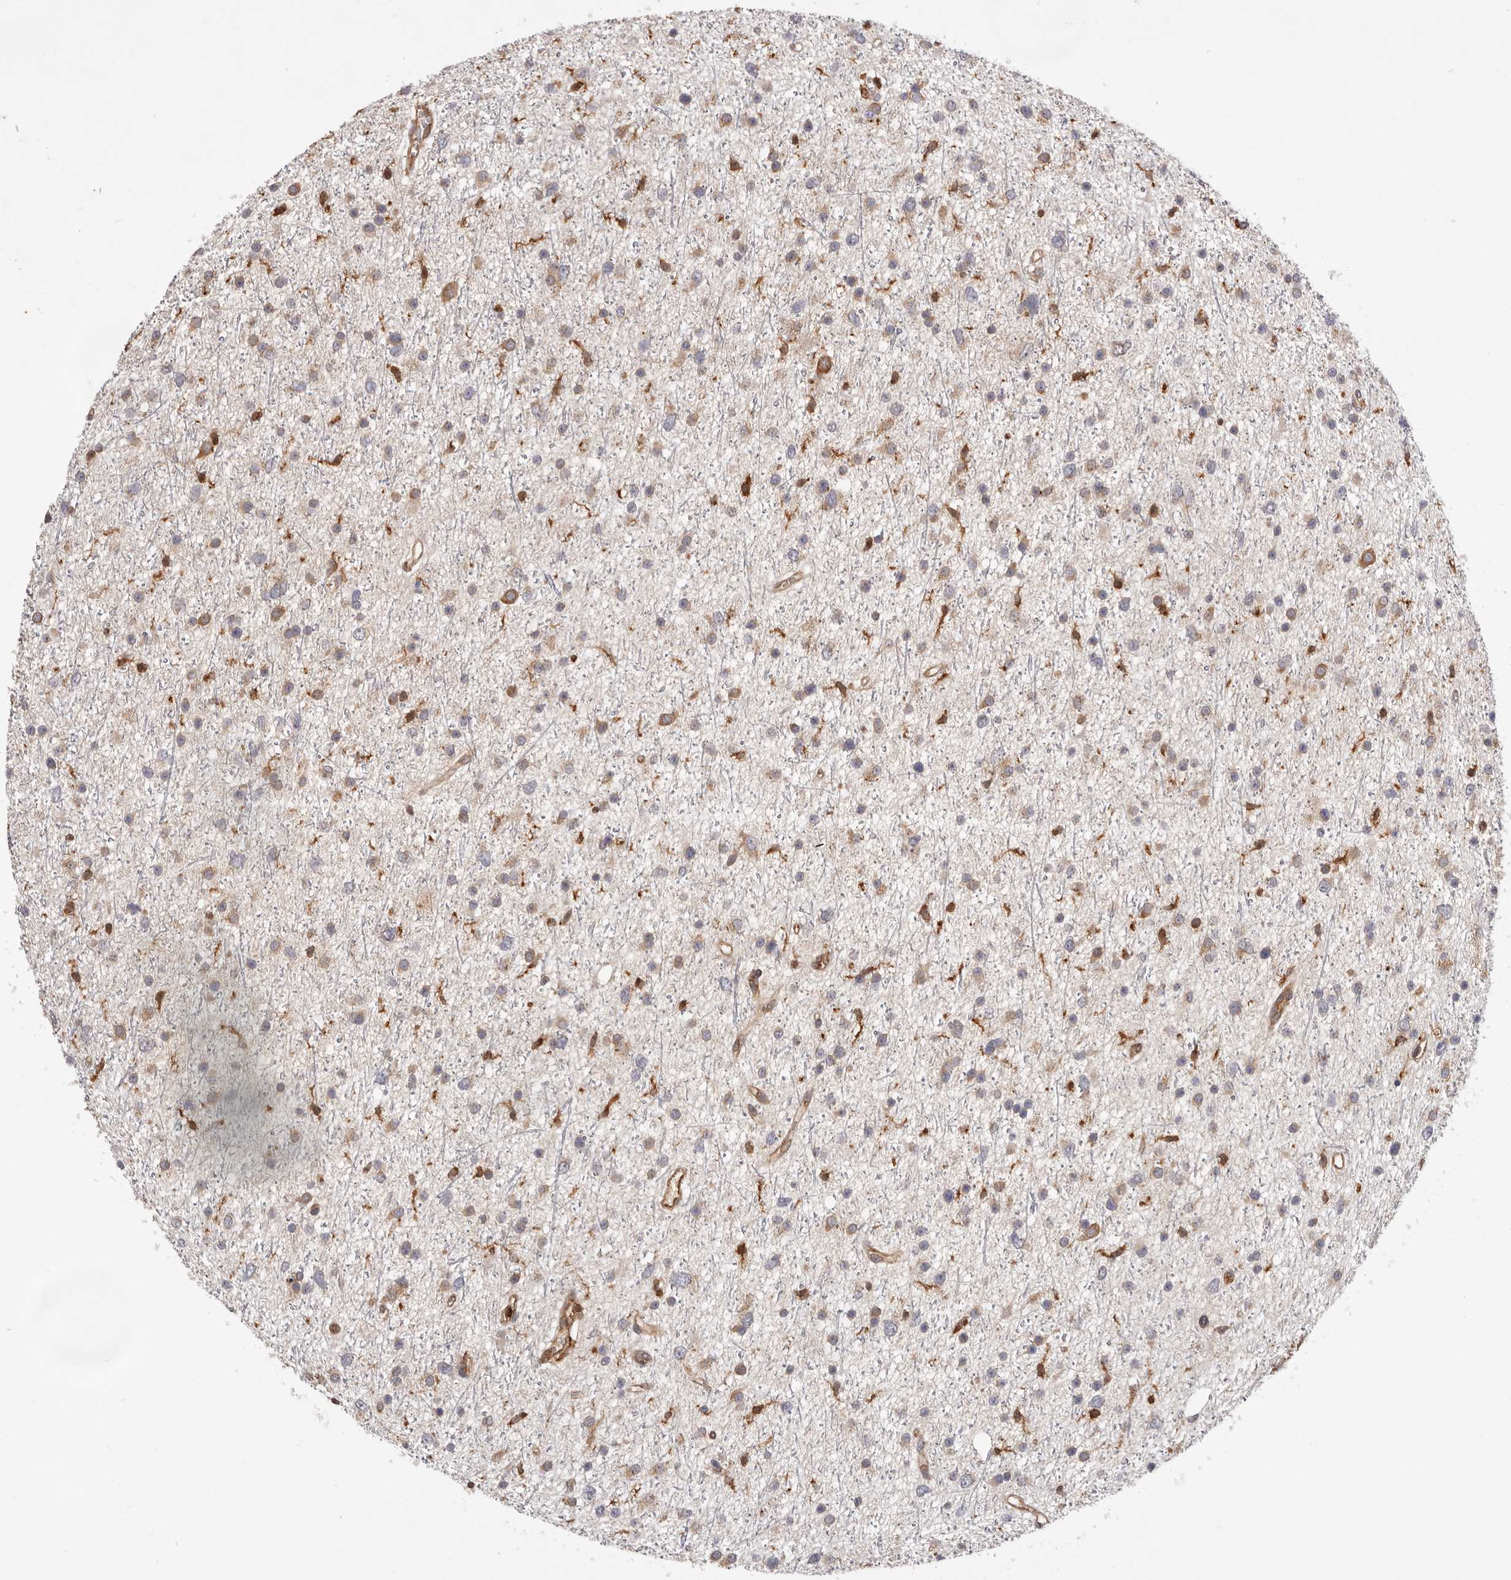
{"staining": {"intensity": "weak", "quantity": ">75%", "location": "cytoplasmic/membranous"}, "tissue": "glioma", "cell_type": "Tumor cells", "image_type": "cancer", "snomed": [{"axis": "morphology", "description": "Glioma, malignant, Low grade"}, {"axis": "topography", "description": "Cerebral cortex"}], "caption": "High-power microscopy captured an immunohistochemistry micrograph of low-grade glioma (malignant), revealing weak cytoplasmic/membranous expression in approximately >75% of tumor cells.", "gene": "RNF213", "patient": {"sex": "female", "age": 39}}